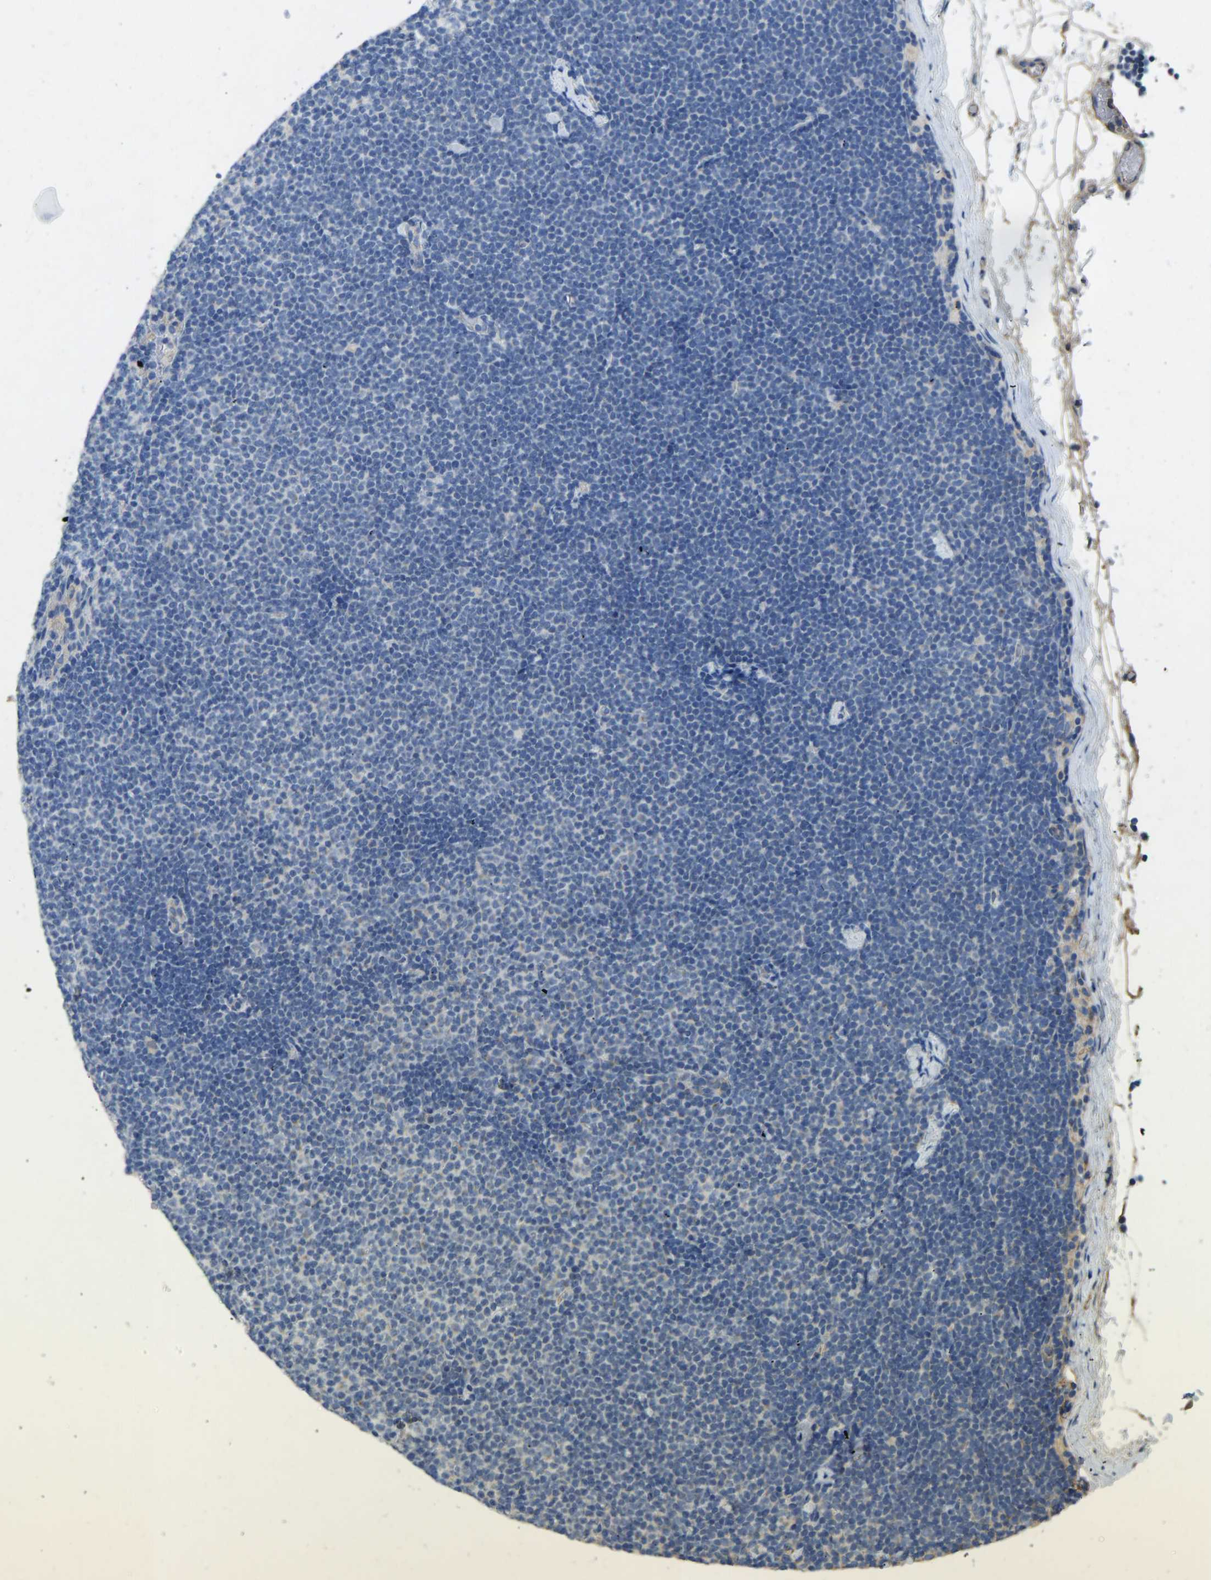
{"staining": {"intensity": "negative", "quantity": "none", "location": "none"}, "tissue": "lymphoma", "cell_type": "Tumor cells", "image_type": "cancer", "snomed": [{"axis": "morphology", "description": "Malignant lymphoma, non-Hodgkin's type, Low grade"}, {"axis": "topography", "description": "Lymph node"}], "caption": "Tumor cells show no significant staining in lymphoma.", "gene": "TECTA", "patient": {"sex": "female", "age": 53}}